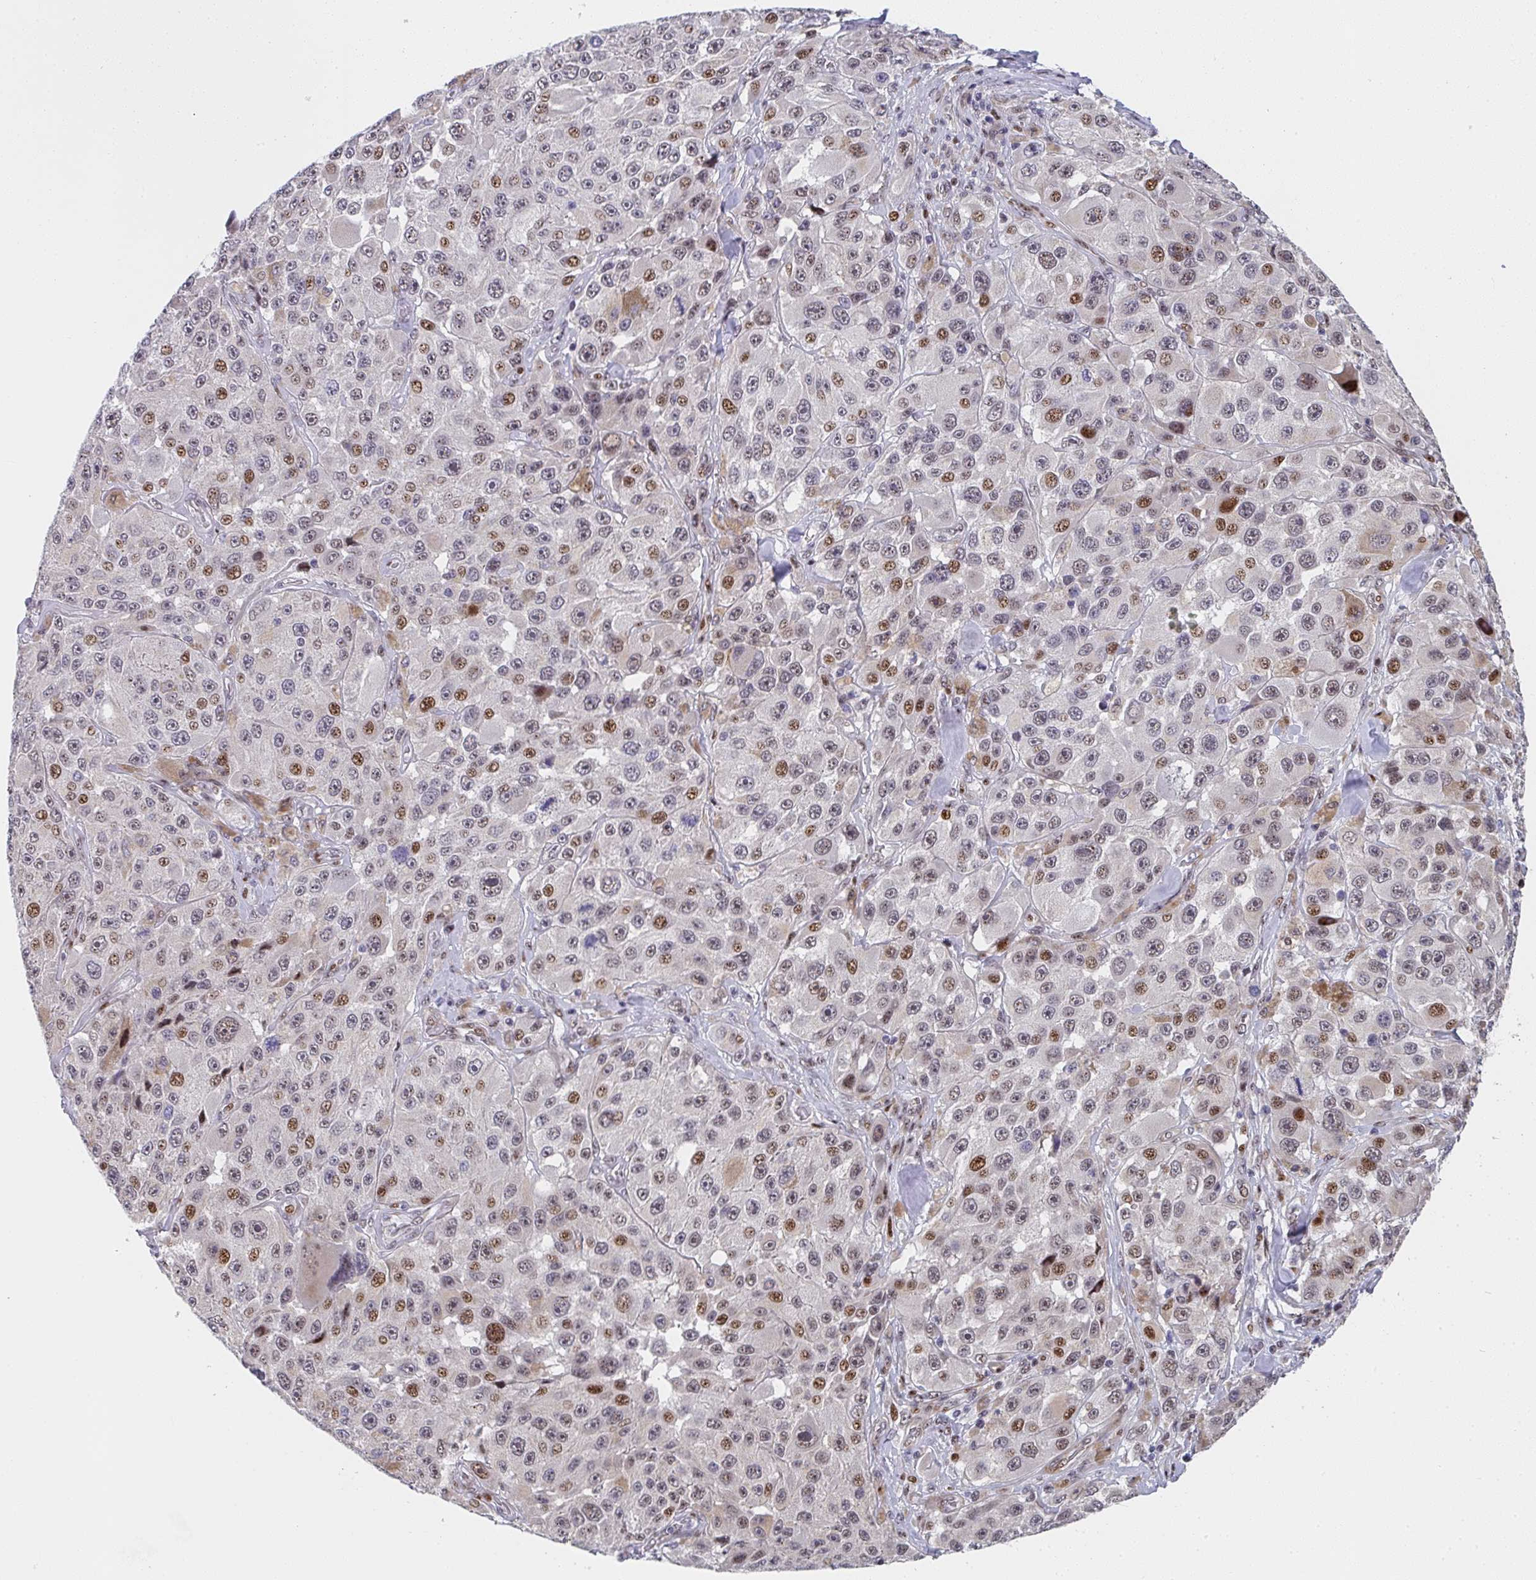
{"staining": {"intensity": "moderate", "quantity": "25%-75%", "location": "nuclear"}, "tissue": "melanoma", "cell_type": "Tumor cells", "image_type": "cancer", "snomed": [{"axis": "morphology", "description": "Malignant melanoma, Metastatic site"}, {"axis": "topography", "description": "Lymph node"}], "caption": "Immunohistochemical staining of melanoma exhibits medium levels of moderate nuclear protein expression in approximately 25%-75% of tumor cells.", "gene": "ZIC3", "patient": {"sex": "male", "age": 62}}